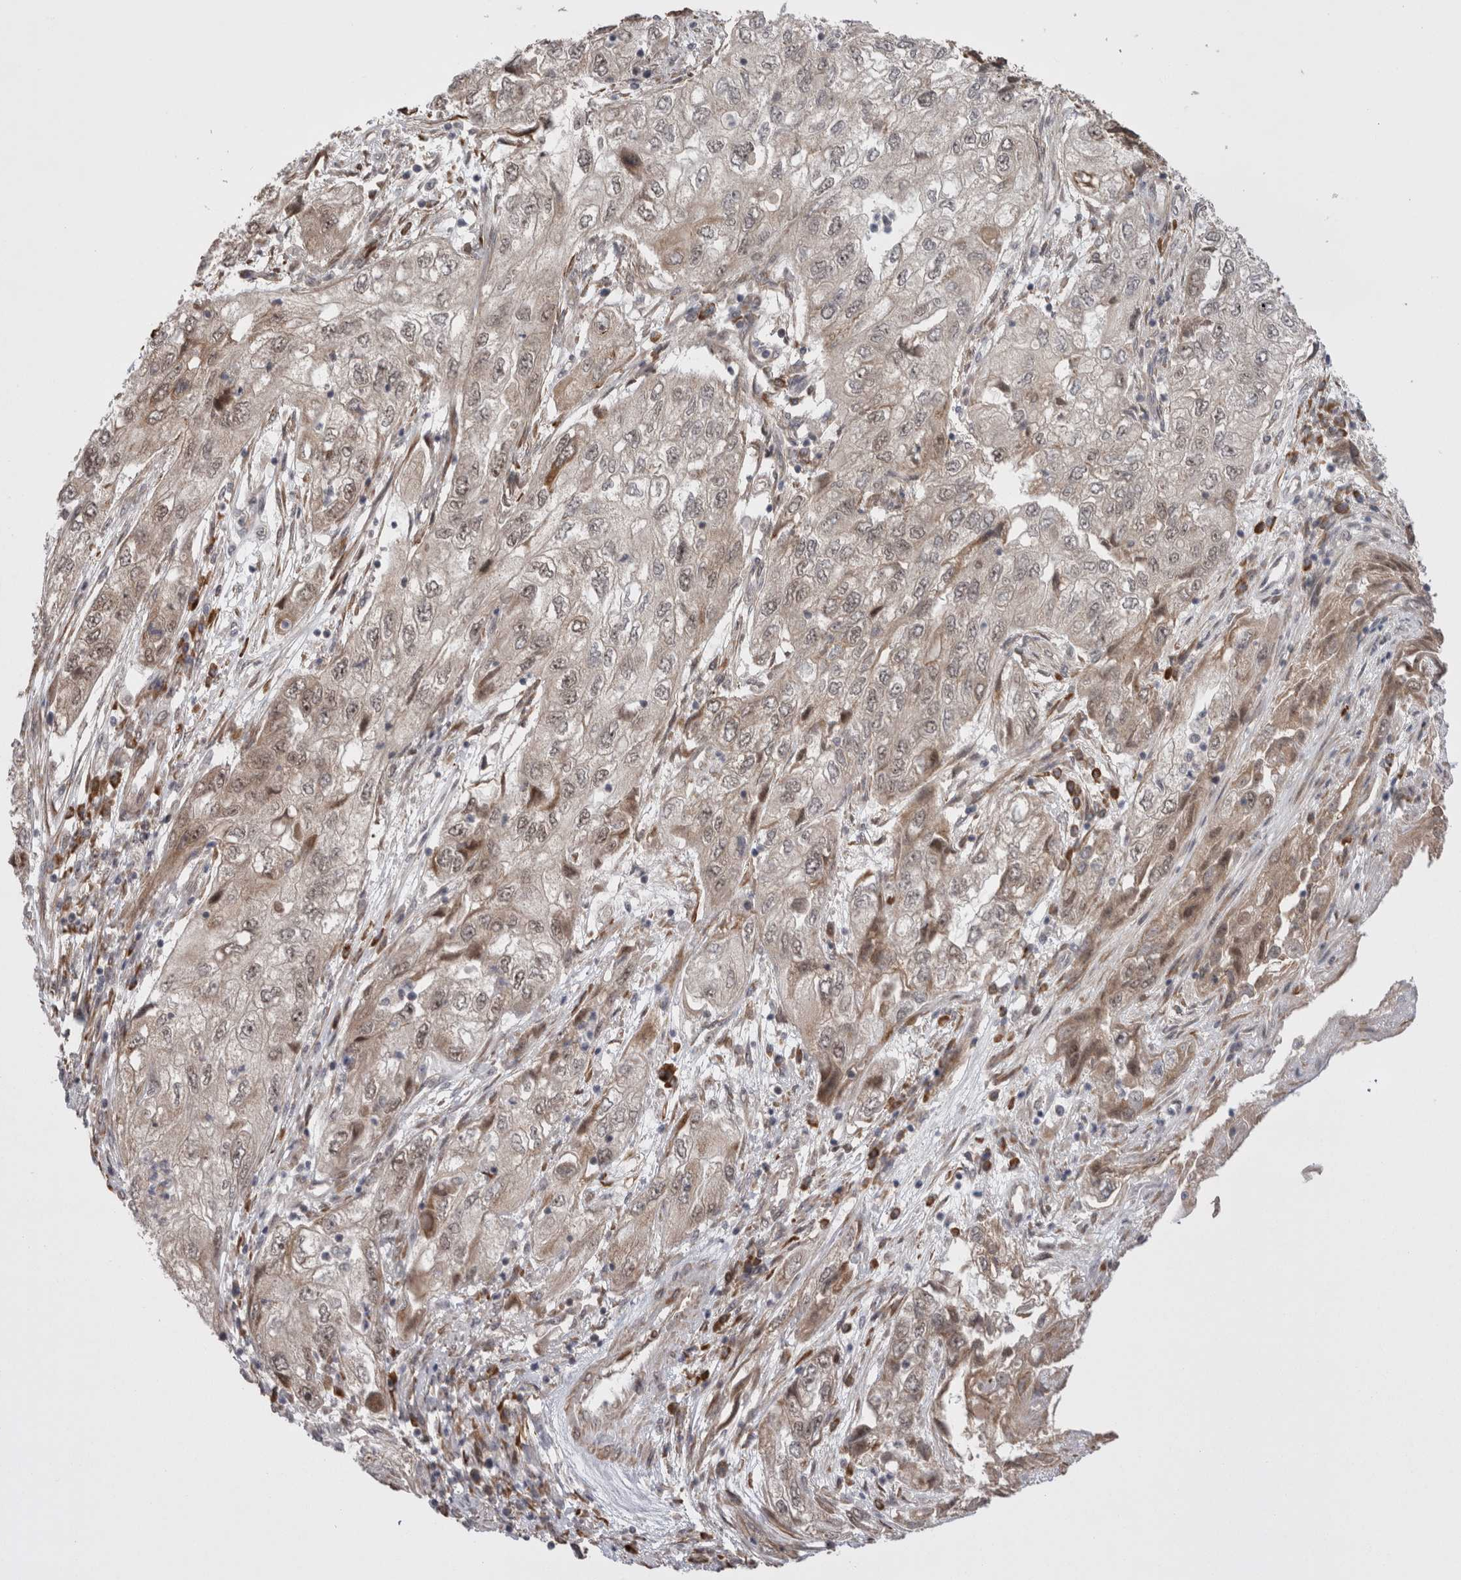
{"staining": {"intensity": "weak", "quantity": ">75%", "location": "cytoplasmic/membranous,nuclear"}, "tissue": "endometrial cancer", "cell_type": "Tumor cells", "image_type": "cancer", "snomed": [{"axis": "morphology", "description": "Adenocarcinoma, NOS"}, {"axis": "topography", "description": "Endometrium"}], "caption": "This is a micrograph of IHC staining of endometrial cancer, which shows weak positivity in the cytoplasmic/membranous and nuclear of tumor cells.", "gene": "EXOSC4", "patient": {"sex": "female", "age": 49}}